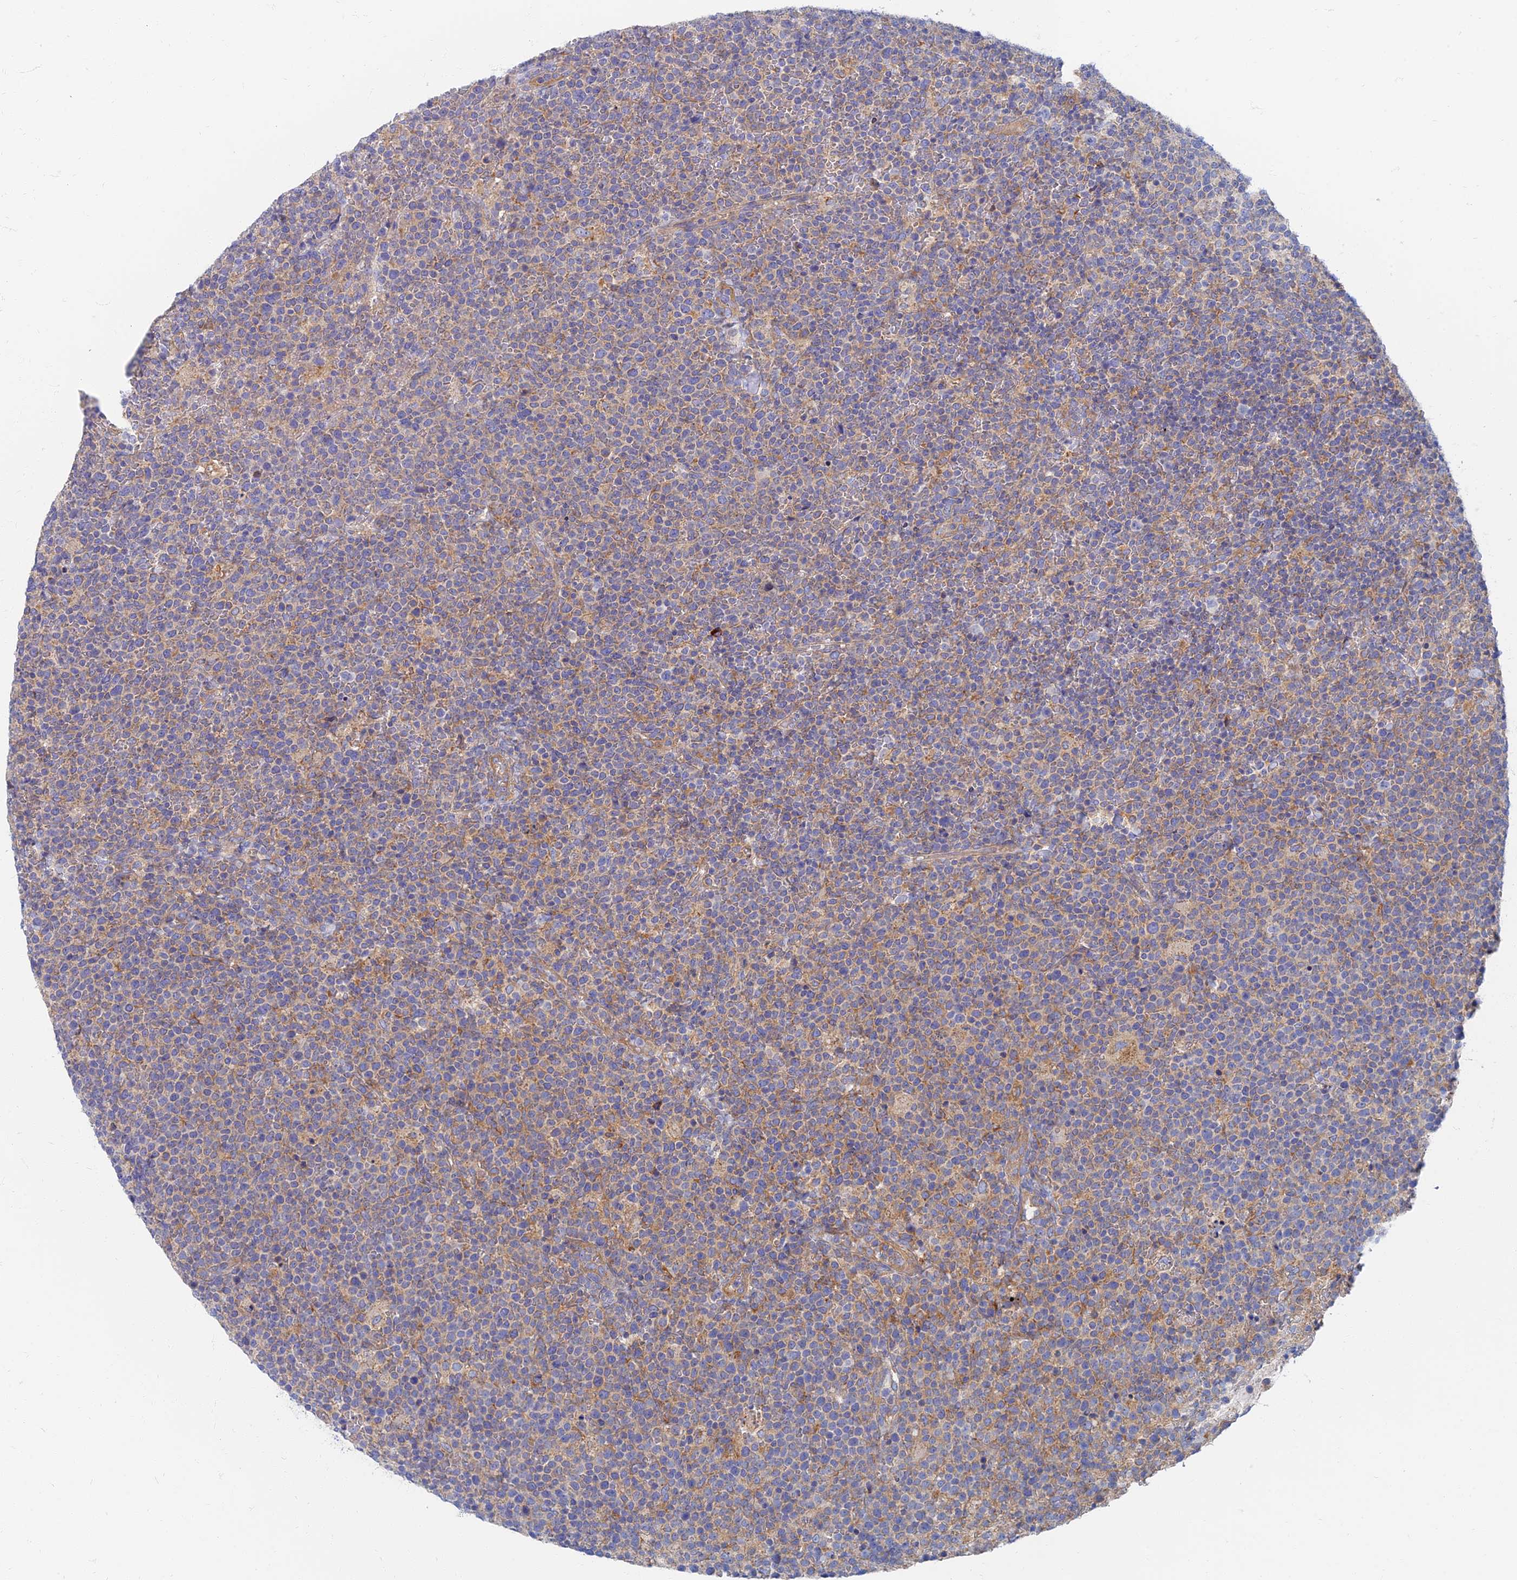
{"staining": {"intensity": "negative", "quantity": "none", "location": "none"}, "tissue": "lymphoma", "cell_type": "Tumor cells", "image_type": "cancer", "snomed": [{"axis": "morphology", "description": "Malignant lymphoma, non-Hodgkin's type, High grade"}, {"axis": "topography", "description": "Lymph node"}], "caption": "IHC histopathology image of high-grade malignant lymphoma, non-Hodgkin's type stained for a protein (brown), which reveals no staining in tumor cells.", "gene": "TMEM44", "patient": {"sex": "male", "age": 61}}